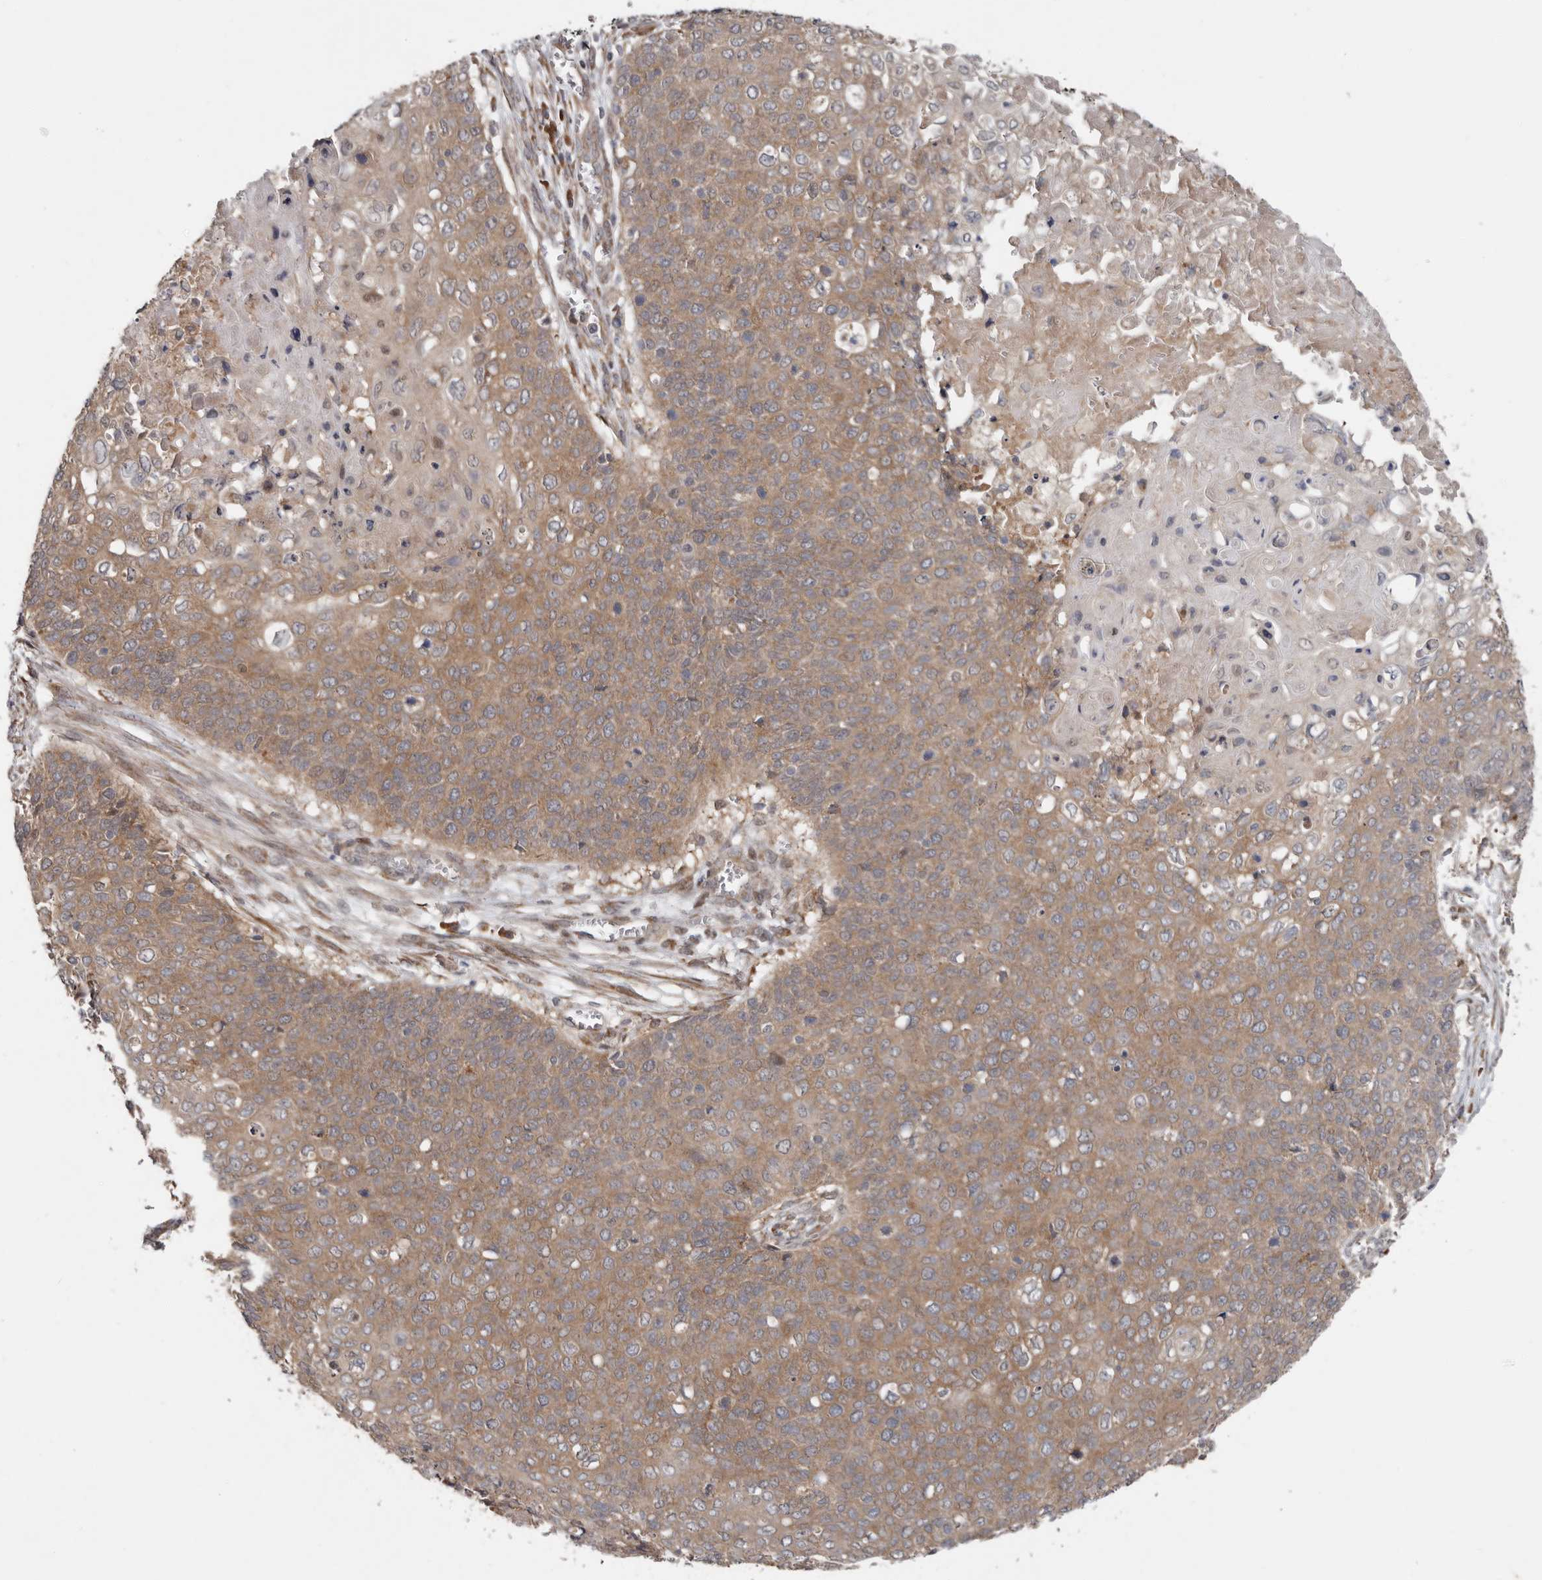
{"staining": {"intensity": "moderate", "quantity": ">75%", "location": "cytoplasmic/membranous"}, "tissue": "cervical cancer", "cell_type": "Tumor cells", "image_type": "cancer", "snomed": [{"axis": "morphology", "description": "Squamous cell carcinoma, NOS"}, {"axis": "topography", "description": "Cervix"}], "caption": "Immunohistochemical staining of human cervical squamous cell carcinoma displays moderate cytoplasmic/membranous protein positivity in about >75% of tumor cells.", "gene": "CHML", "patient": {"sex": "female", "age": 39}}